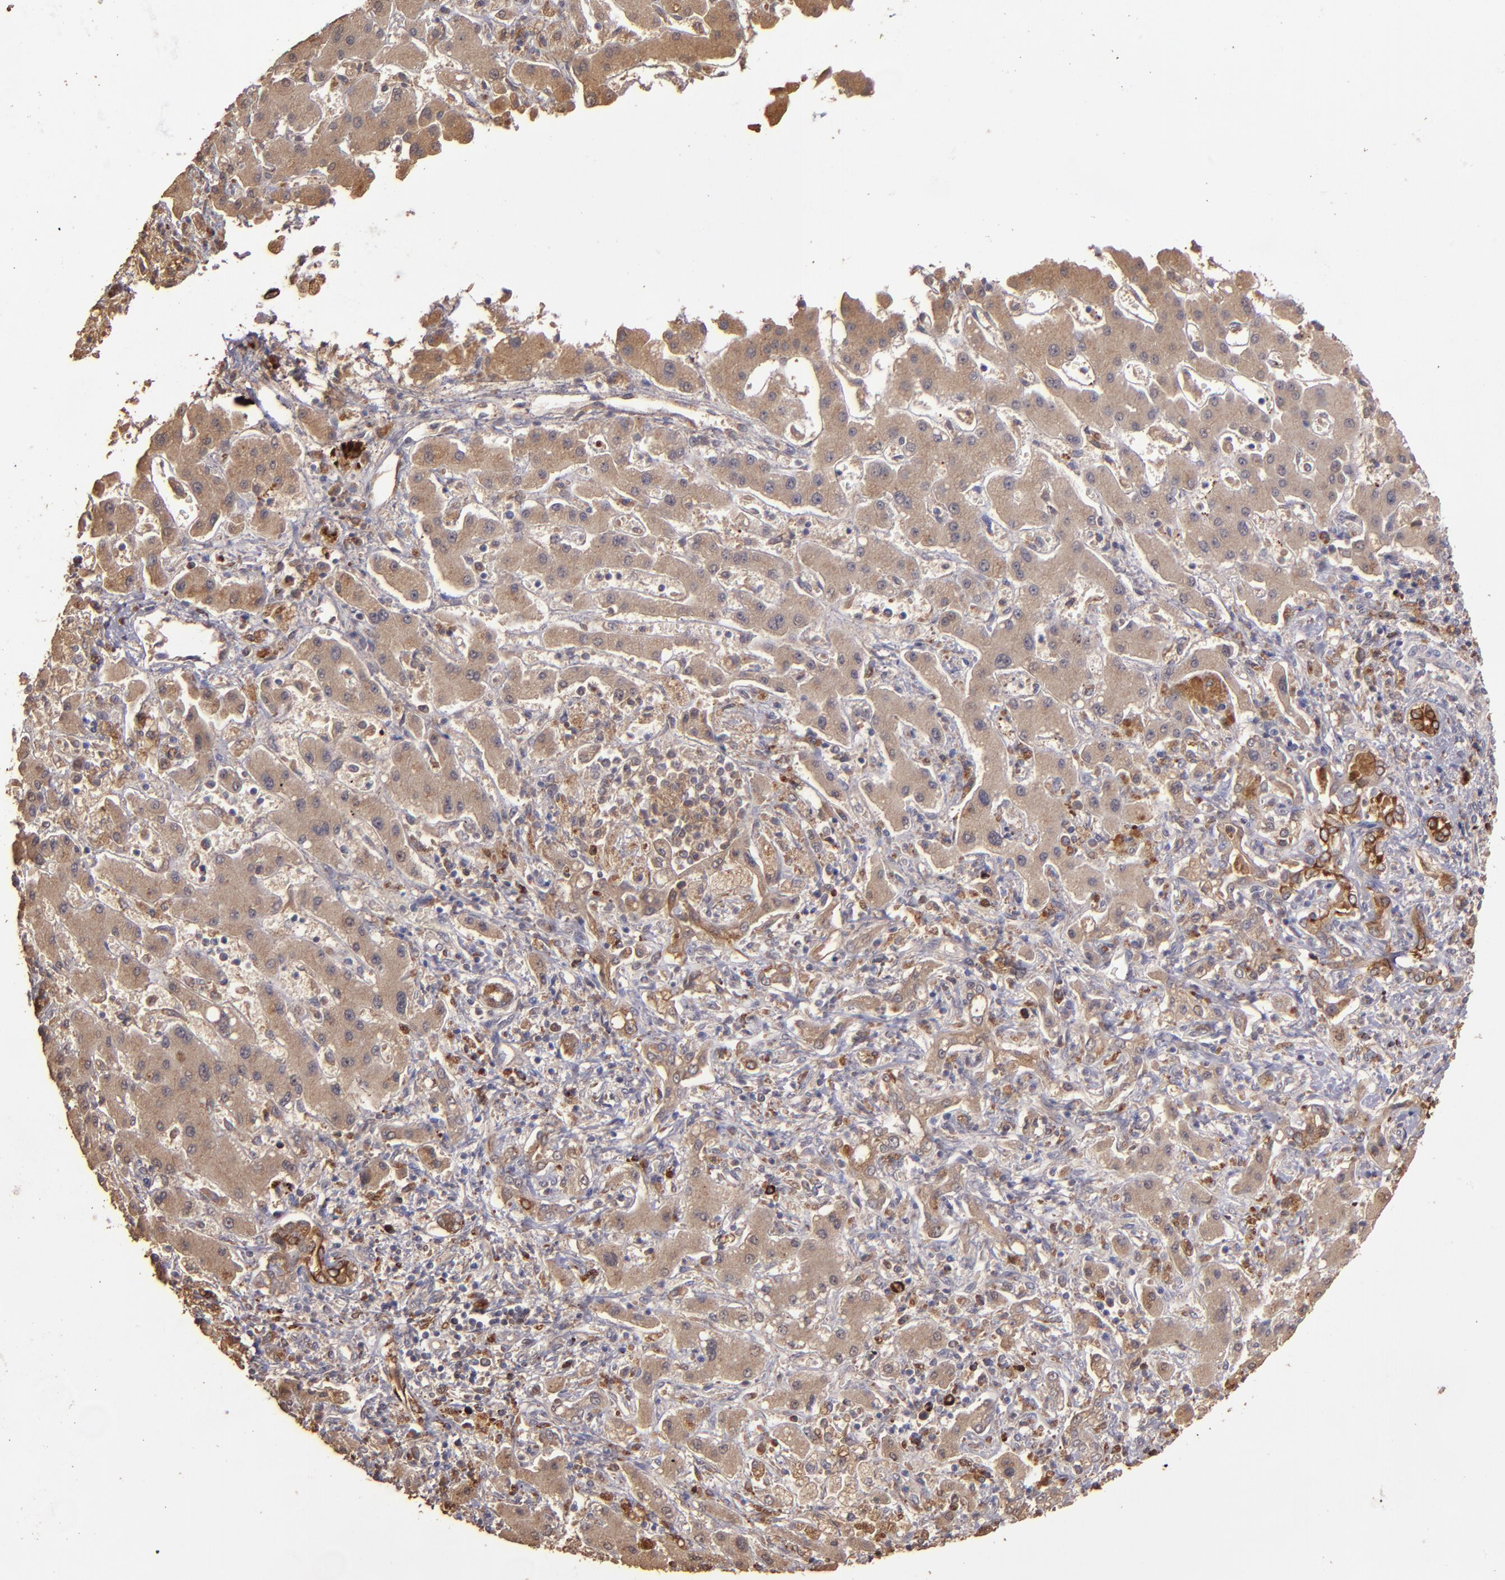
{"staining": {"intensity": "weak", "quantity": "25%-75%", "location": "cytoplasmic/membranous"}, "tissue": "liver cancer", "cell_type": "Tumor cells", "image_type": "cancer", "snomed": [{"axis": "morphology", "description": "Cholangiocarcinoma"}, {"axis": "topography", "description": "Liver"}], "caption": "Immunohistochemical staining of liver cancer (cholangiocarcinoma) demonstrates weak cytoplasmic/membranous protein positivity in approximately 25%-75% of tumor cells. (DAB (3,3'-diaminobenzidine) = brown stain, brightfield microscopy at high magnification).", "gene": "SRRD", "patient": {"sex": "male", "age": 50}}